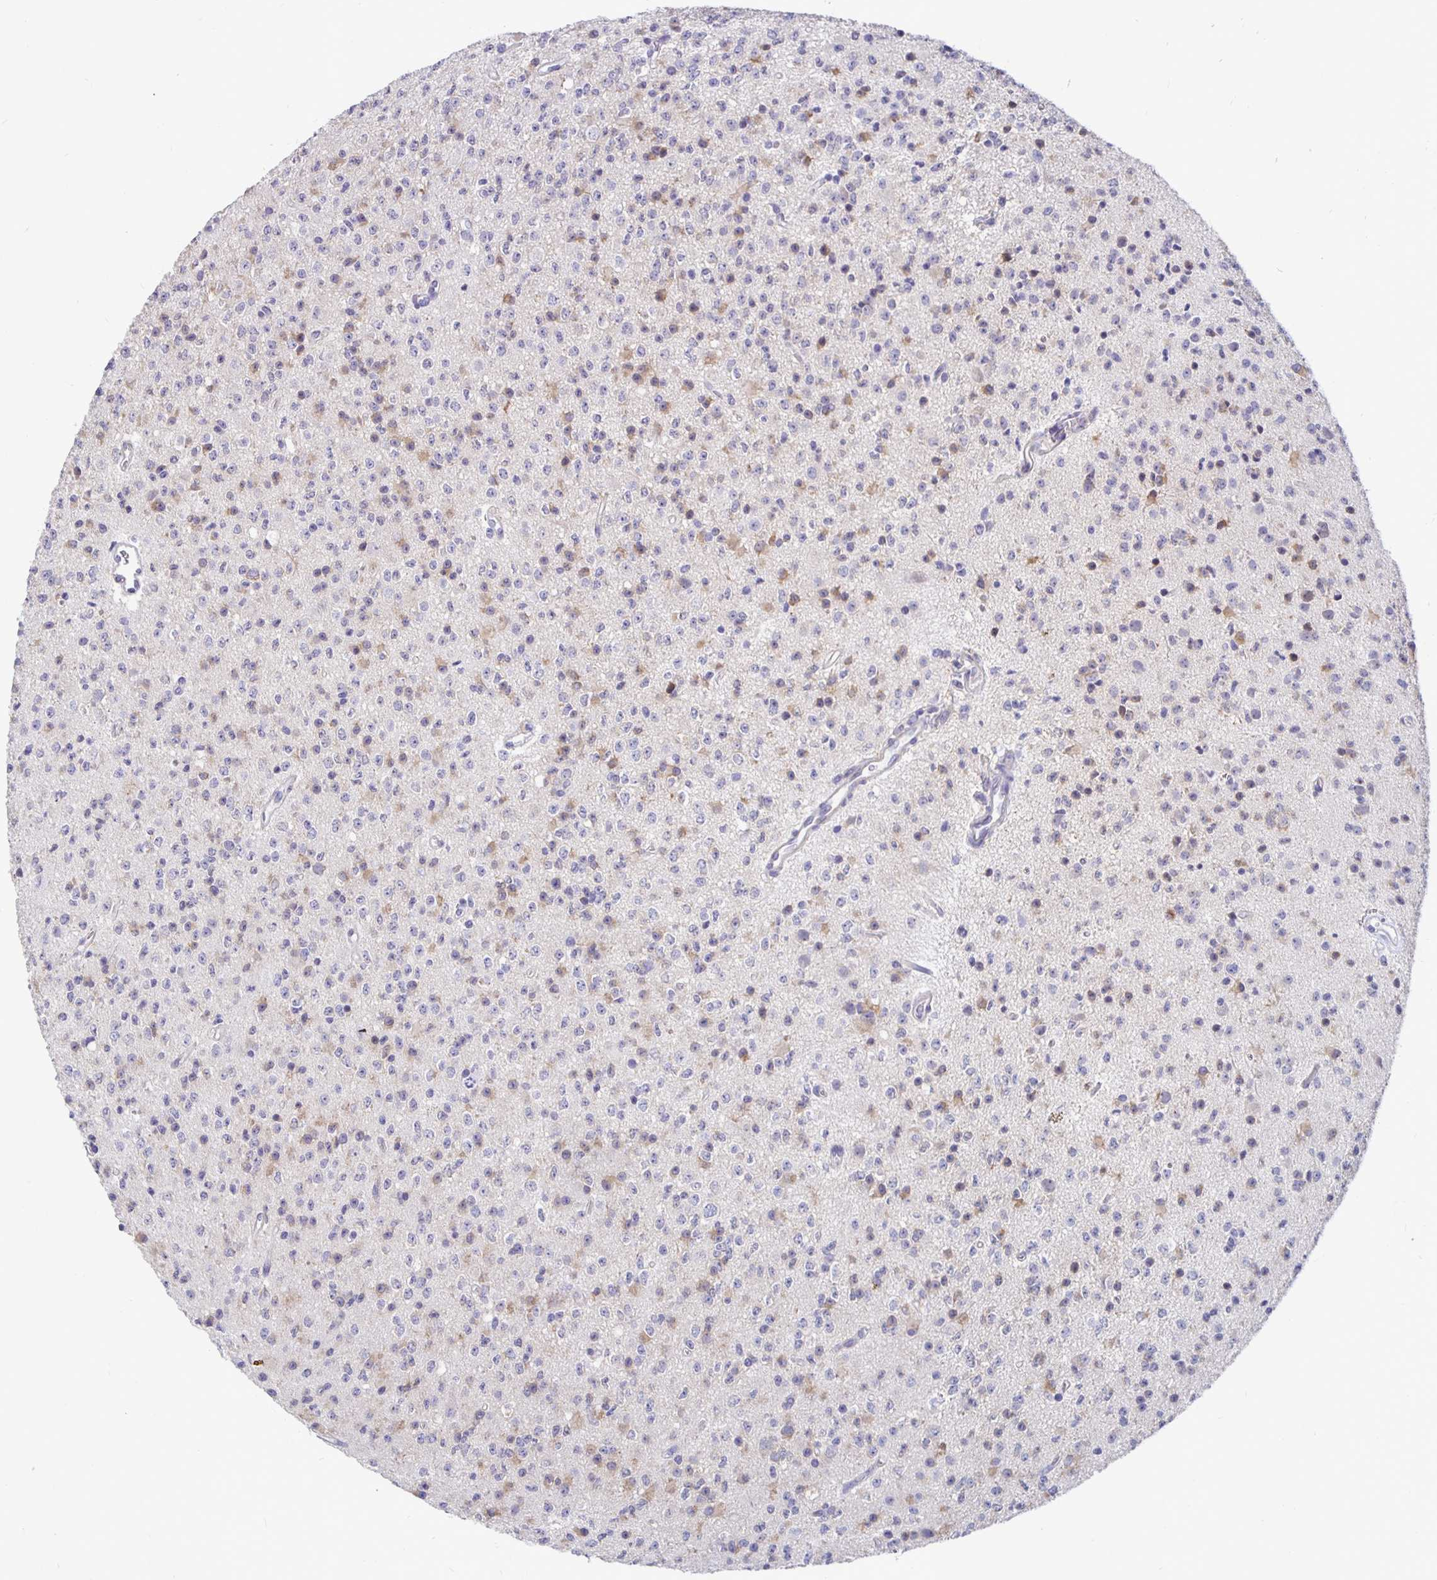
{"staining": {"intensity": "weak", "quantity": "<25%", "location": "cytoplasmic/membranous"}, "tissue": "glioma", "cell_type": "Tumor cells", "image_type": "cancer", "snomed": [{"axis": "morphology", "description": "Glioma, malignant, High grade"}, {"axis": "topography", "description": "Brain"}], "caption": "Tumor cells are negative for brown protein staining in malignant high-grade glioma.", "gene": "DNAI2", "patient": {"sex": "male", "age": 36}}